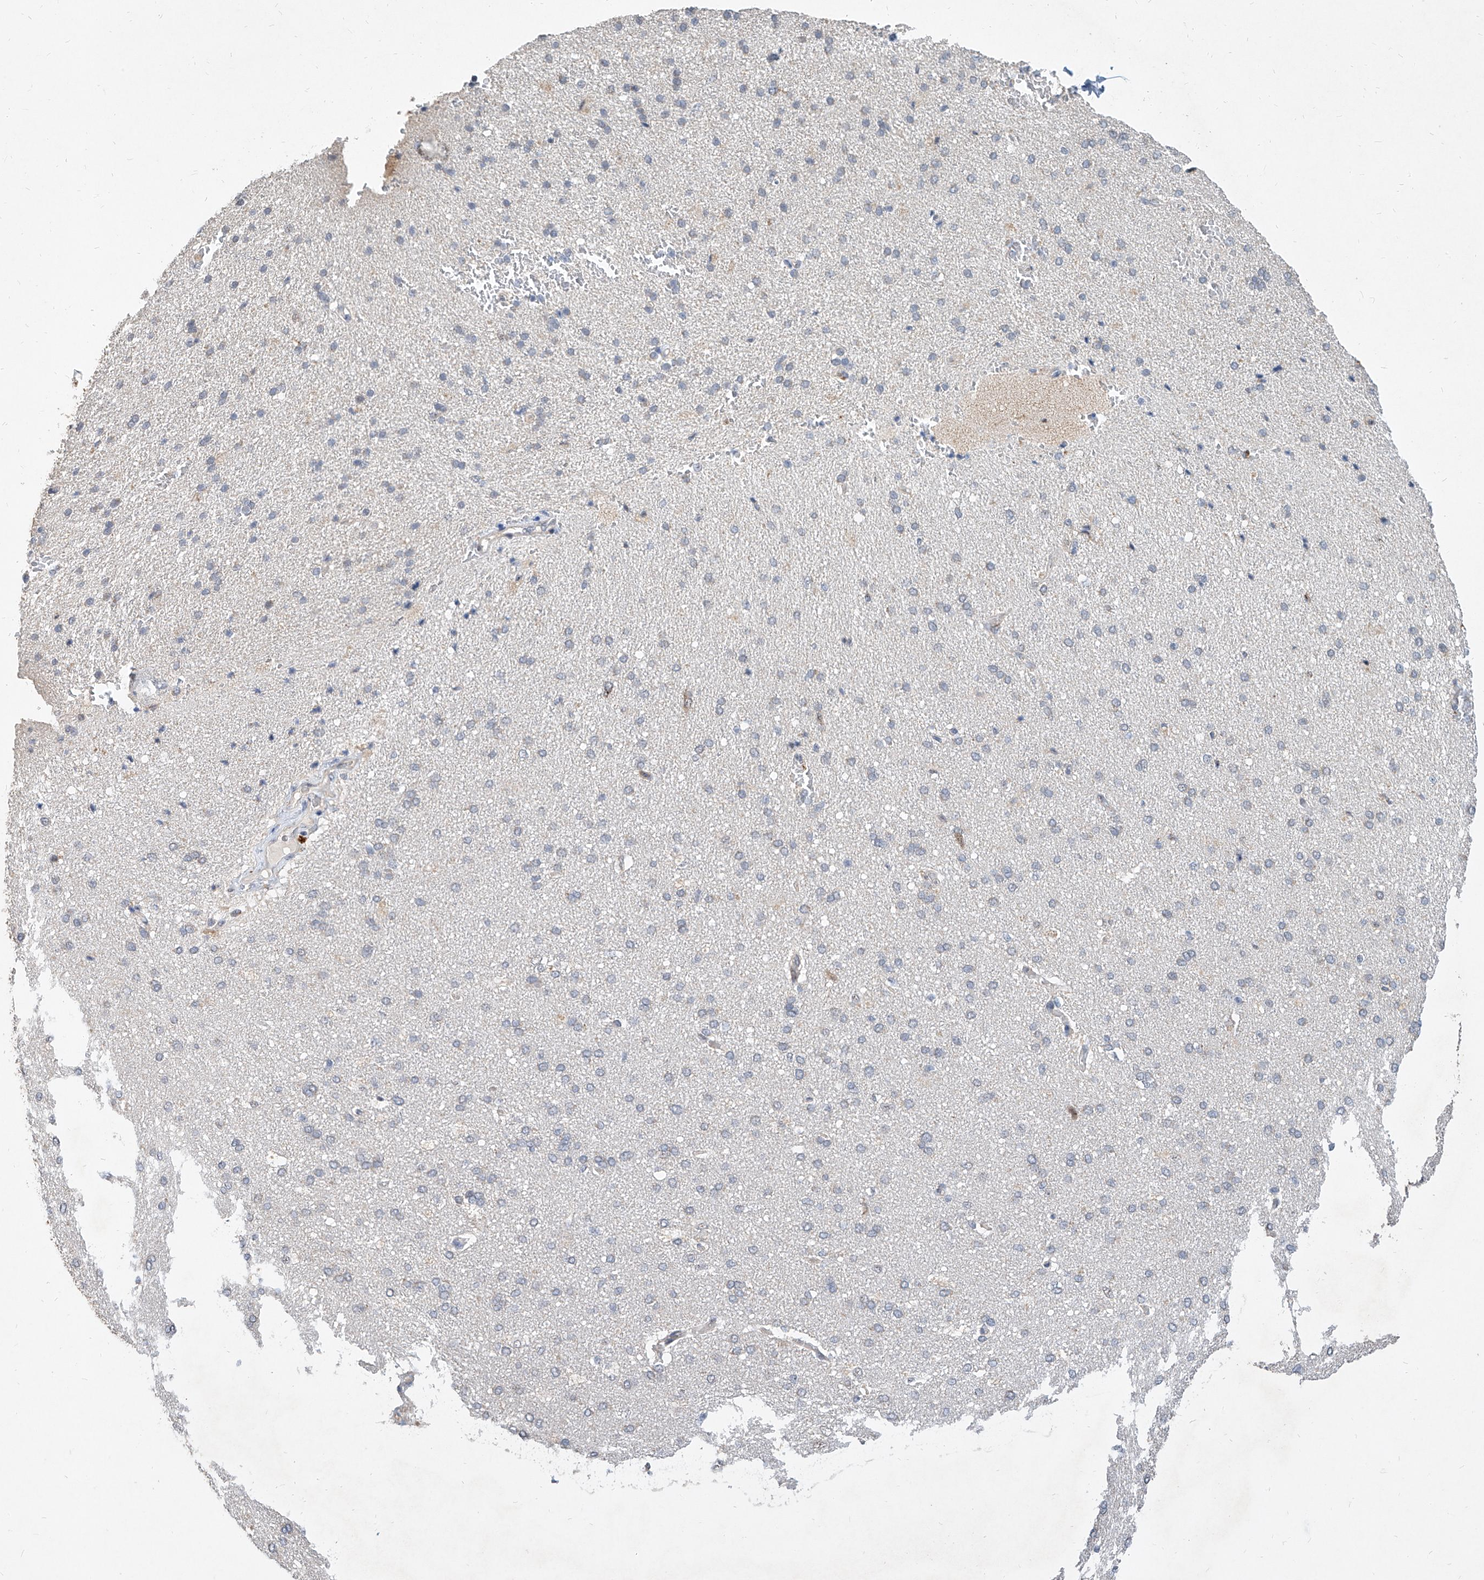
{"staining": {"intensity": "negative", "quantity": "none", "location": "none"}, "tissue": "cerebral cortex", "cell_type": "Endothelial cells", "image_type": "normal", "snomed": [{"axis": "morphology", "description": "Normal tissue, NOS"}, {"axis": "topography", "description": "Cerebral cortex"}], "caption": "Immunohistochemistry (IHC) photomicrograph of unremarkable cerebral cortex stained for a protein (brown), which exhibits no positivity in endothelial cells. Nuclei are stained in blue.", "gene": "MFSD4B", "patient": {"sex": "male", "age": 62}}